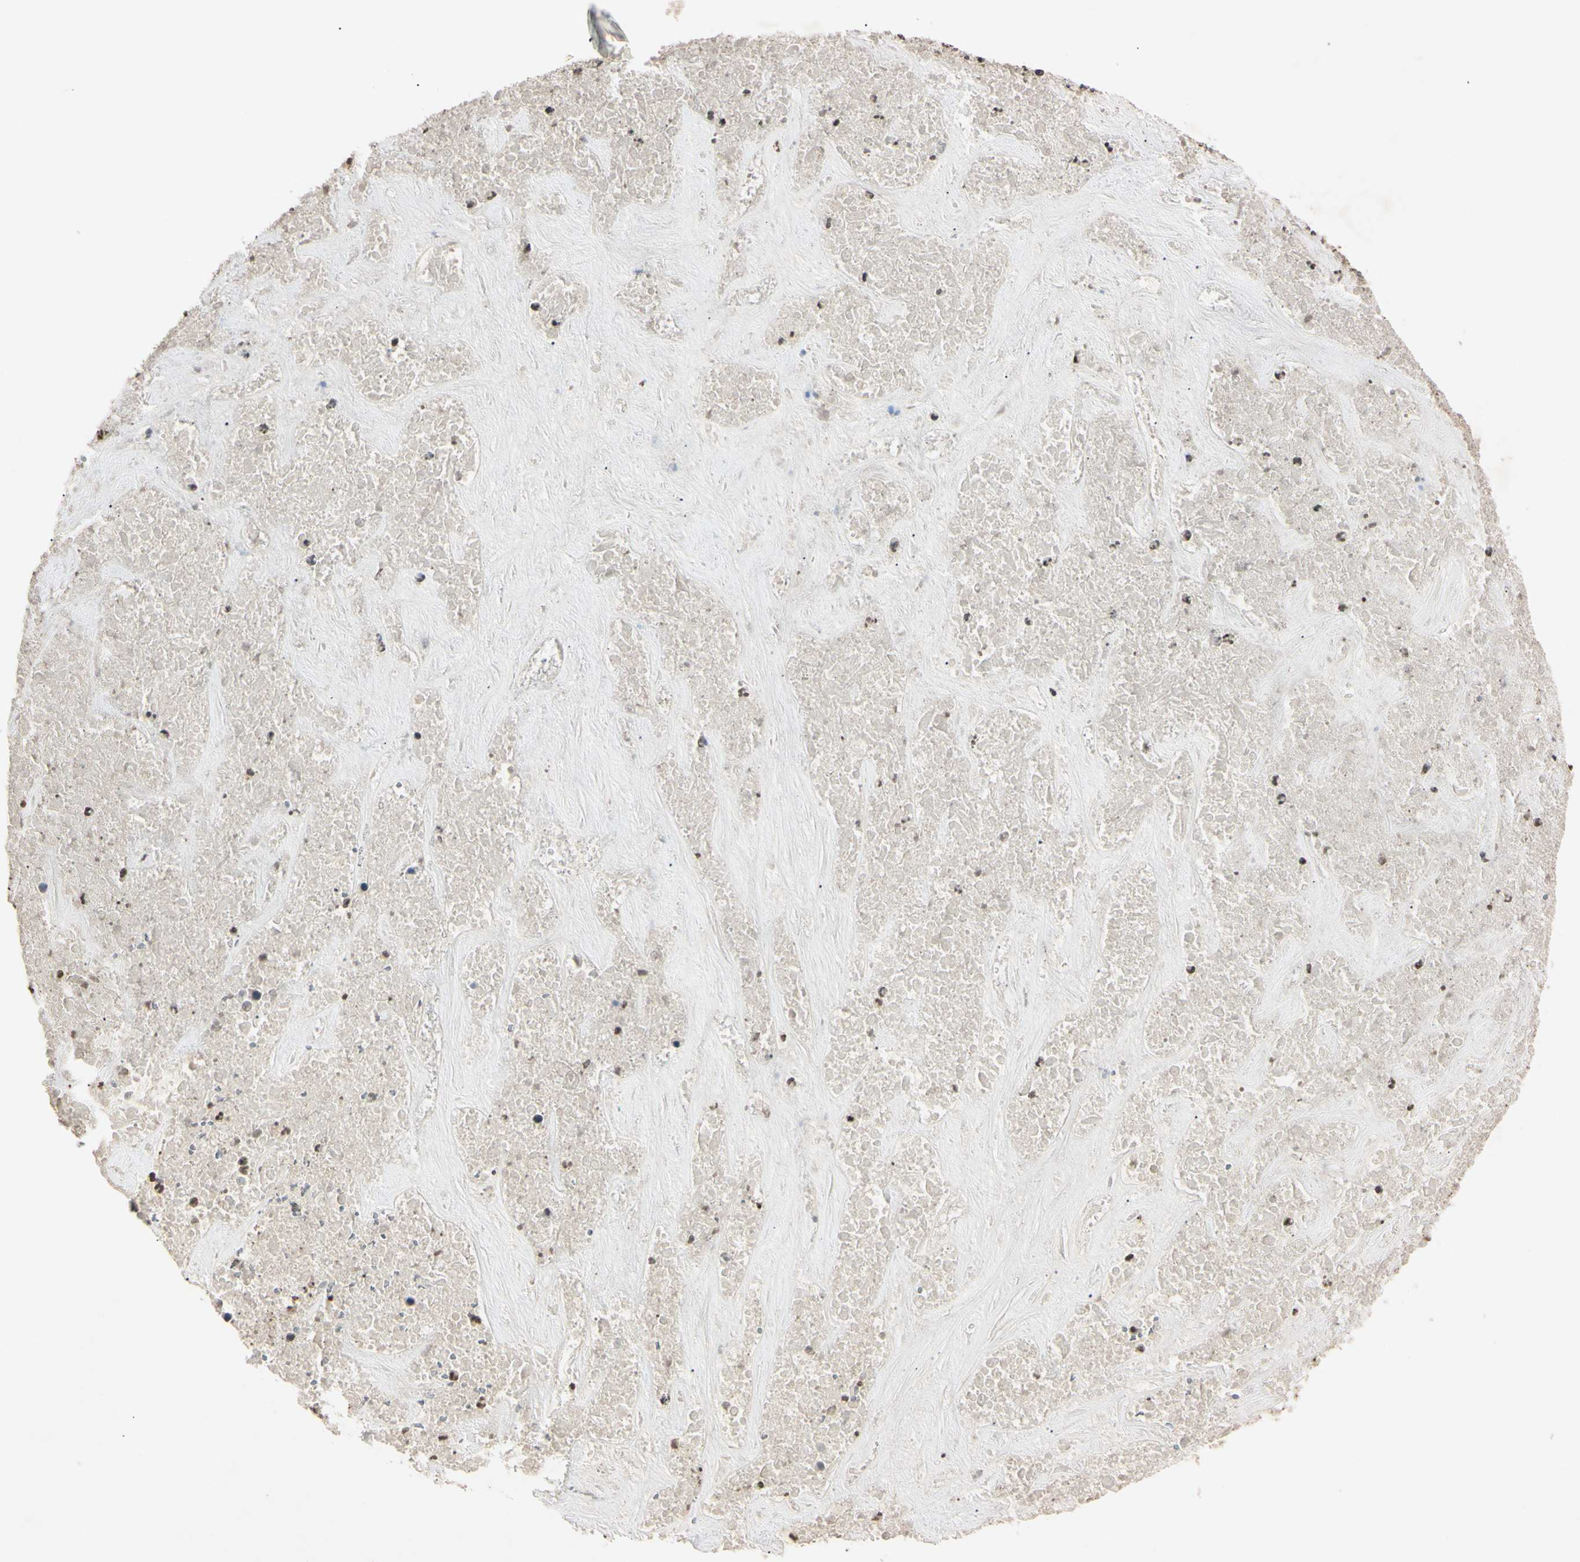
{"staining": {"intensity": "moderate", "quantity": "25%-75%", "location": "cytoplasmic/membranous"}, "tissue": "liver cancer", "cell_type": "Tumor cells", "image_type": "cancer", "snomed": [{"axis": "morphology", "description": "Cholangiocarcinoma"}, {"axis": "topography", "description": "Liver"}], "caption": "About 25%-75% of tumor cells in human liver cancer (cholangiocarcinoma) show moderate cytoplasmic/membranous protein positivity as visualized by brown immunohistochemical staining.", "gene": "EPN1", "patient": {"sex": "female", "age": 65}}